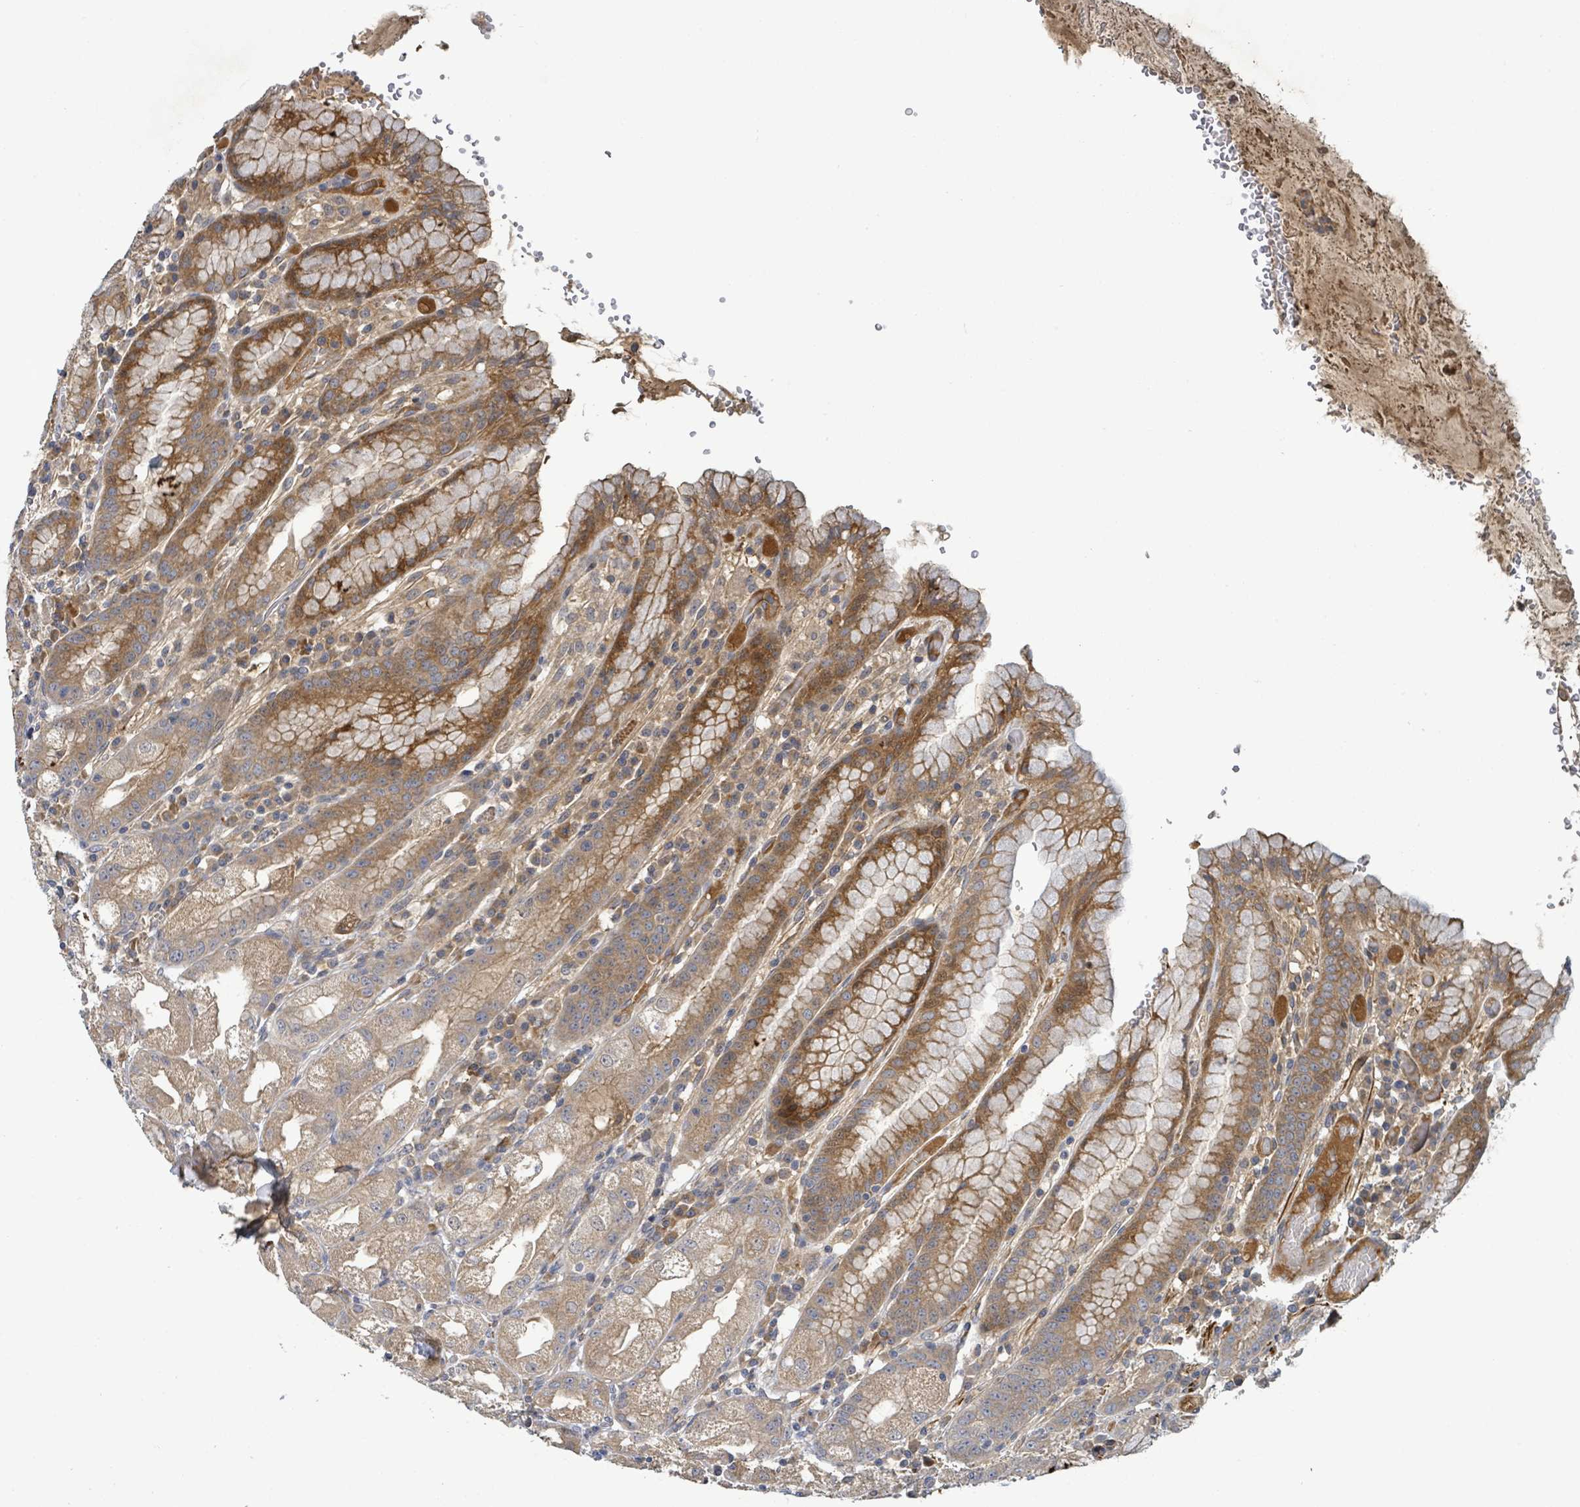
{"staining": {"intensity": "moderate", "quantity": ">75%", "location": "cytoplasmic/membranous"}, "tissue": "stomach", "cell_type": "Glandular cells", "image_type": "normal", "snomed": [{"axis": "morphology", "description": "Normal tissue, NOS"}, {"axis": "topography", "description": "Stomach, upper"}], "caption": "Protein analysis of normal stomach reveals moderate cytoplasmic/membranous positivity in about >75% of glandular cells.", "gene": "STARD4", "patient": {"sex": "male", "age": 52}}